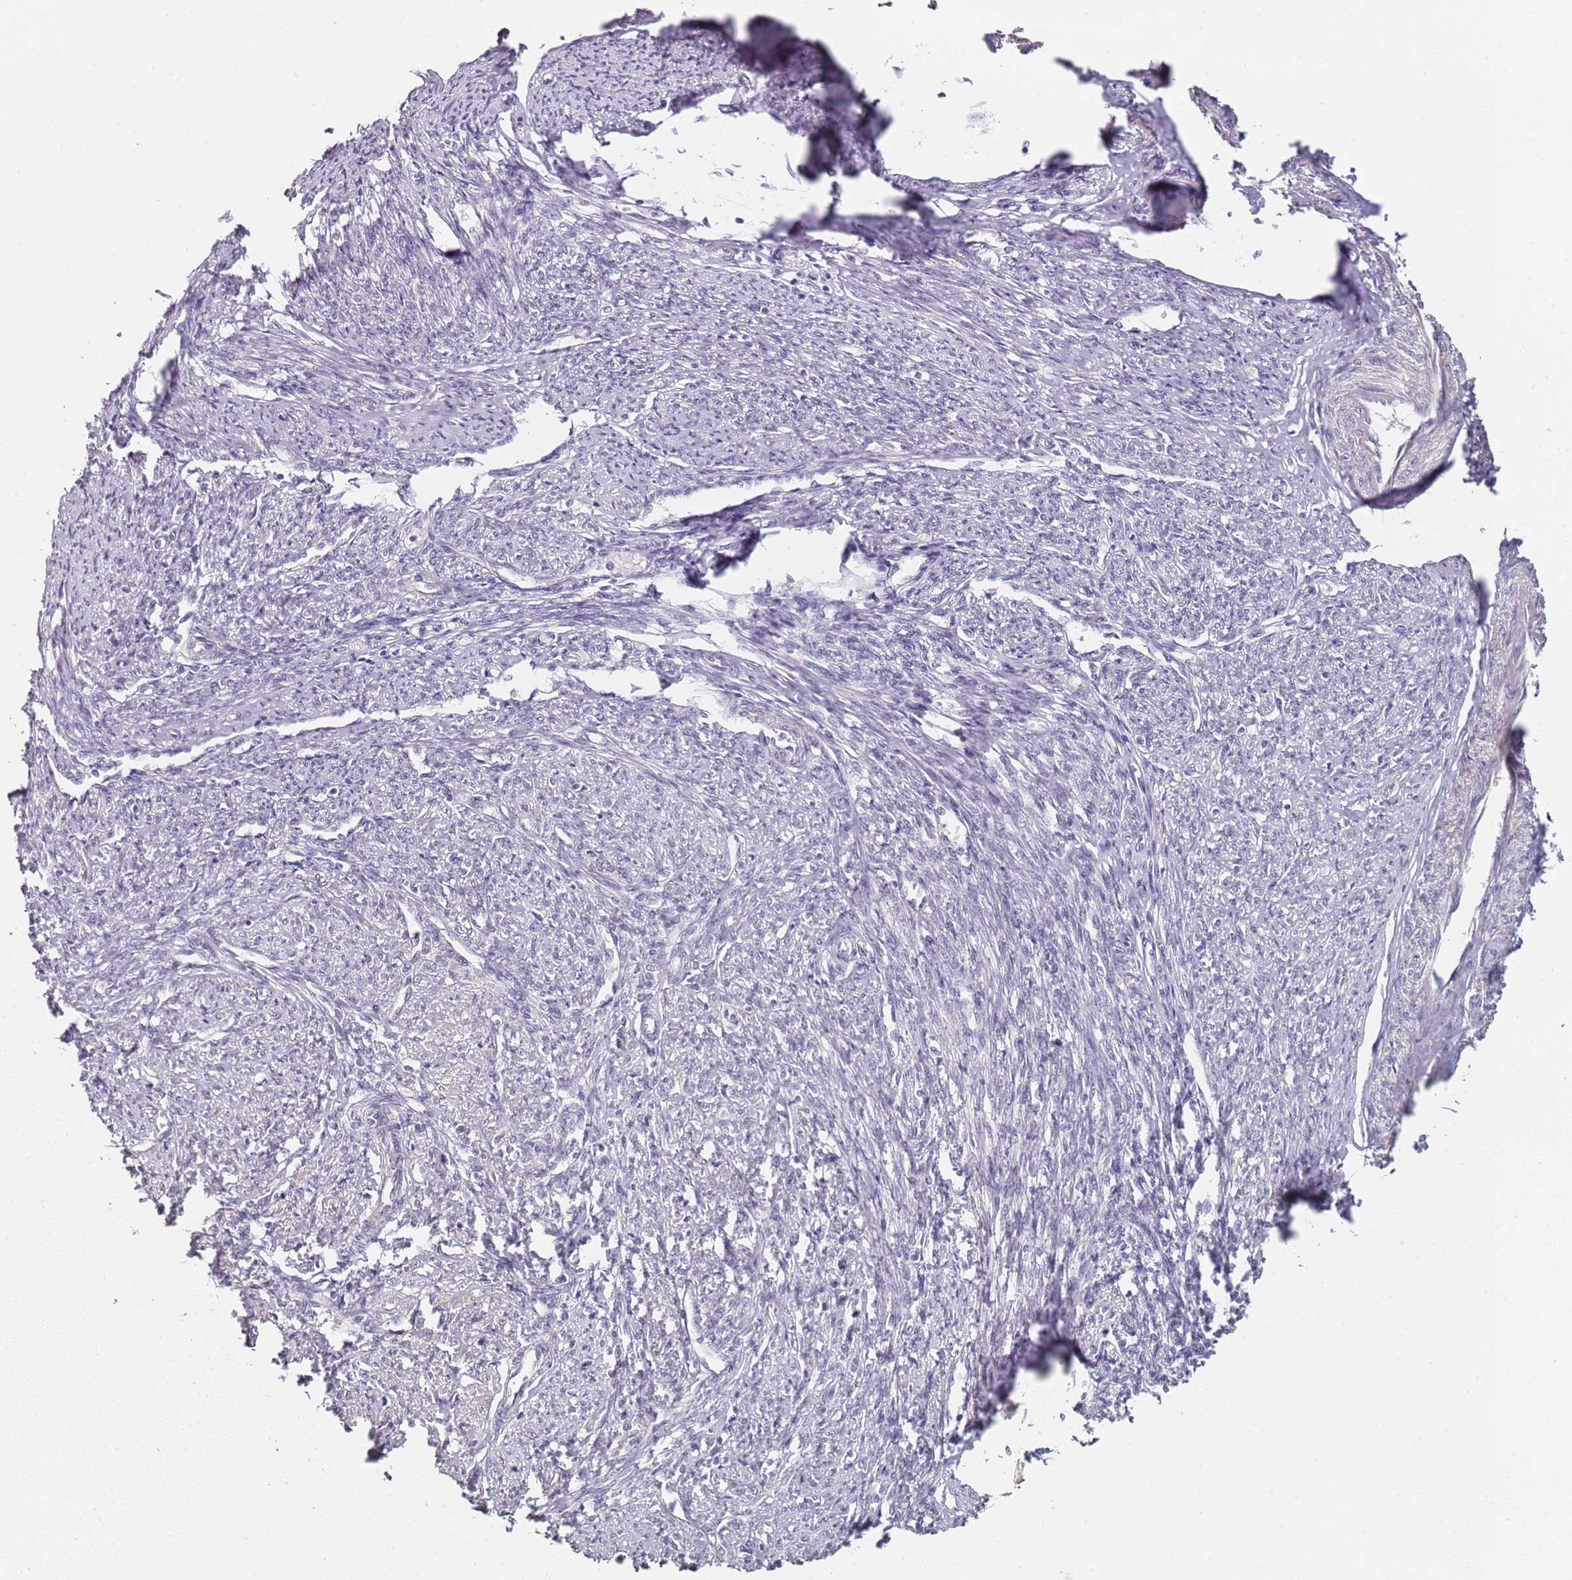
{"staining": {"intensity": "moderate", "quantity": "25%-75%", "location": "cytoplasmic/membranous"}, "tissue": "smooth muscle", "cell_type": "Smooth muscle cells", "image_type": "normal", "snomed": [{"axis": "morphology", "description": "Normal tissue, NOS"}, {"axis": "topography", "description": "Smooth muscle"}, {"axis": "topography", "description": "Uterus"}], "caption": "Immunohistochemistry (IHC) photomicrograph of benign smooth muscle: human smooth muscle stained using immunohistochemistry displays medium levels of moderate protein expression localized specifically in the cytoplasmic/membranous of smooth muscle cells, appearing as a cytoplasmic/membranous brown color.", "gene": "DNAH11", "patient": {"sex": "female", "age": 59}}